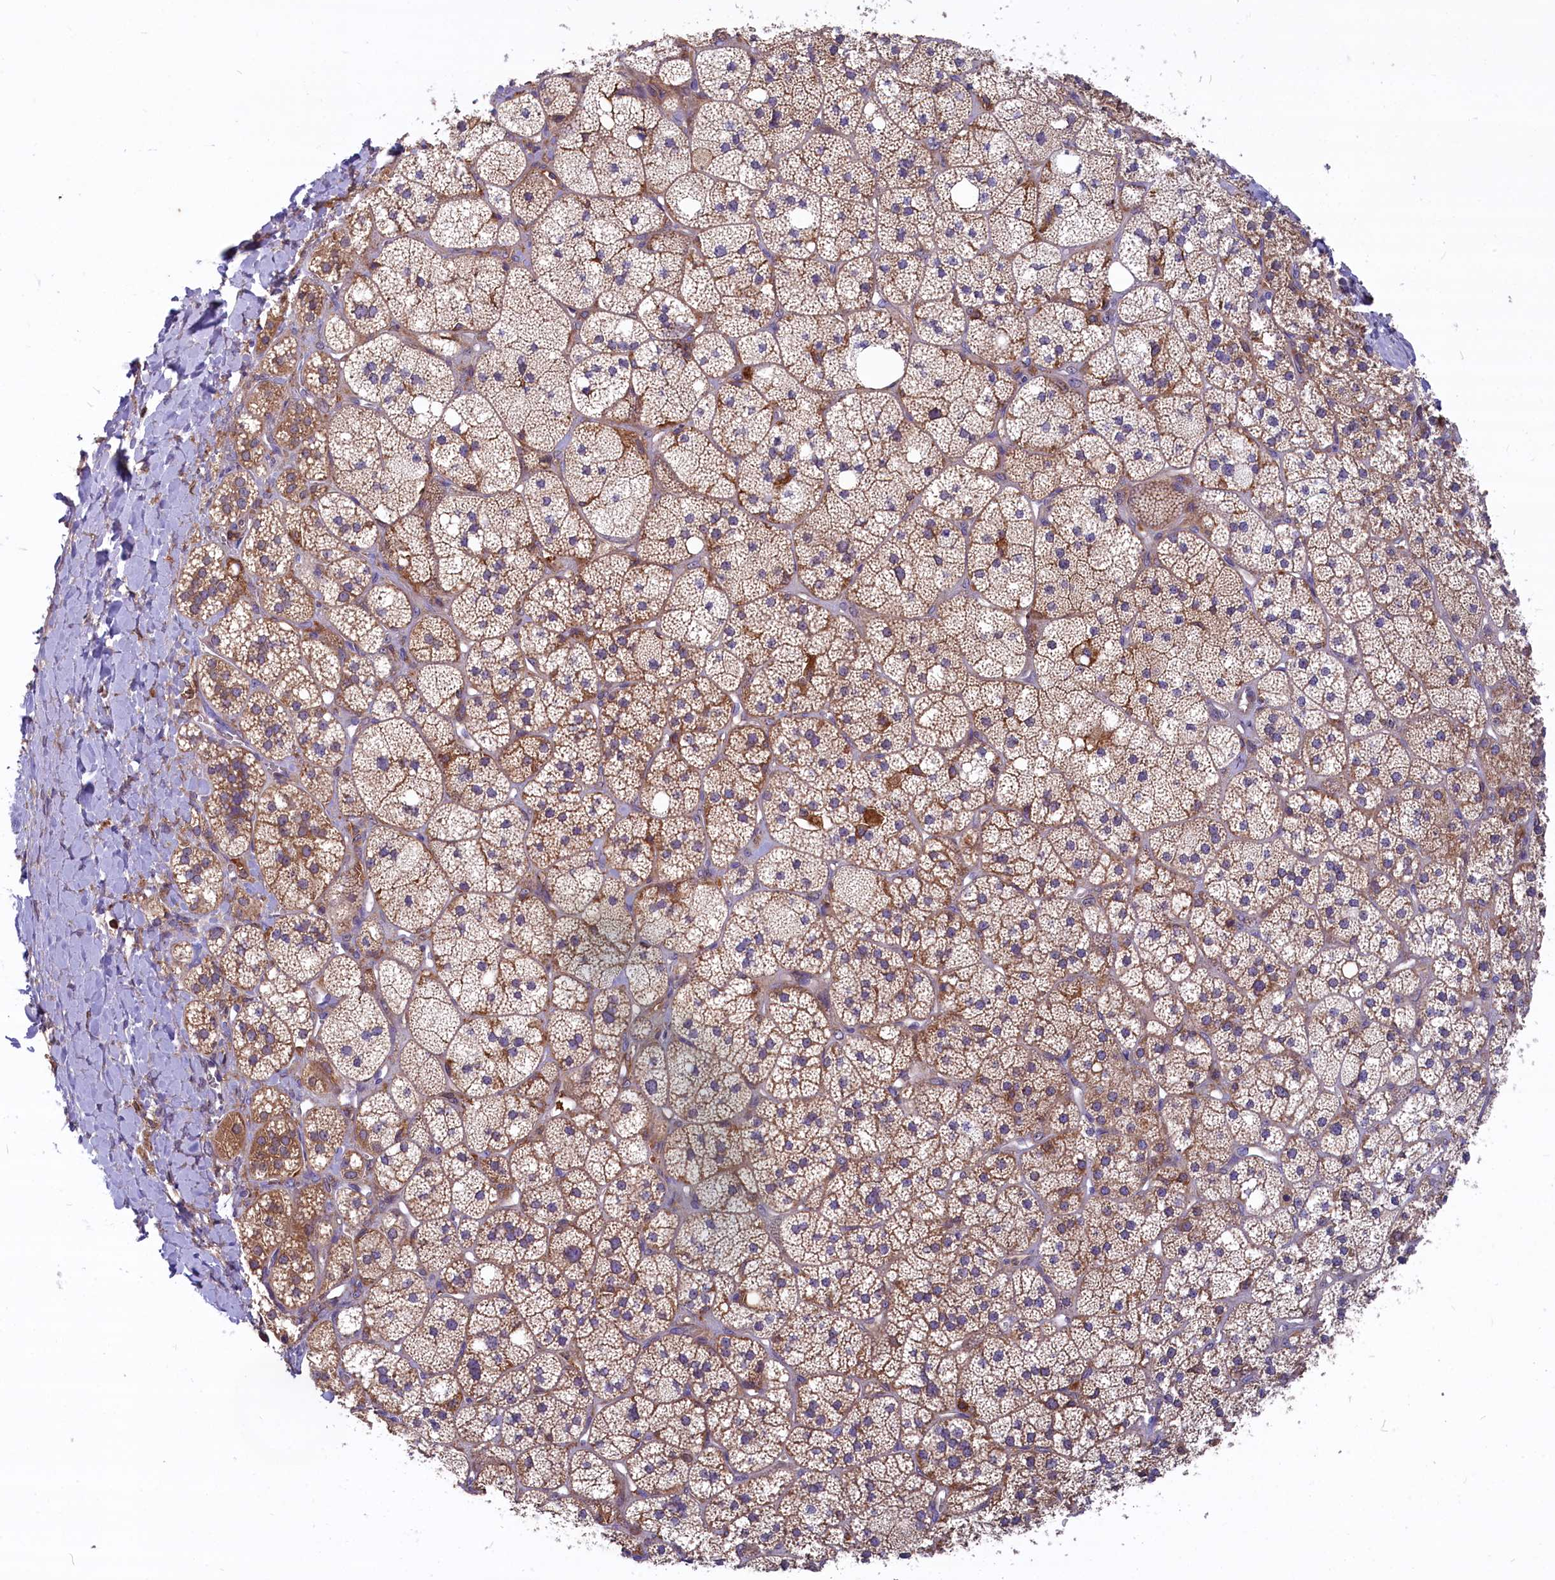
{"staining": {"intensity": "strong", "quantity": "25%-75%", "location": "cytoplasmic/membranous"}, "tissue": "adrenal gland", "cell_type": "Glandular cells", "image_type": "normal", "snomed": [{"axis": "morphology", "description": "Normal tissue, NOS"}, {"axis": "topography", "description": "Adrenal gland"}], "caption": "The histopathology image demonstrates immunohistochemical staining of benign adrenal gland. There is strong cytoplasmic/membranous positivity is present in about 25%-75% of glandular cells.", "gene": "MYO9B", "patient": {"sex": "male", "age": 61}}